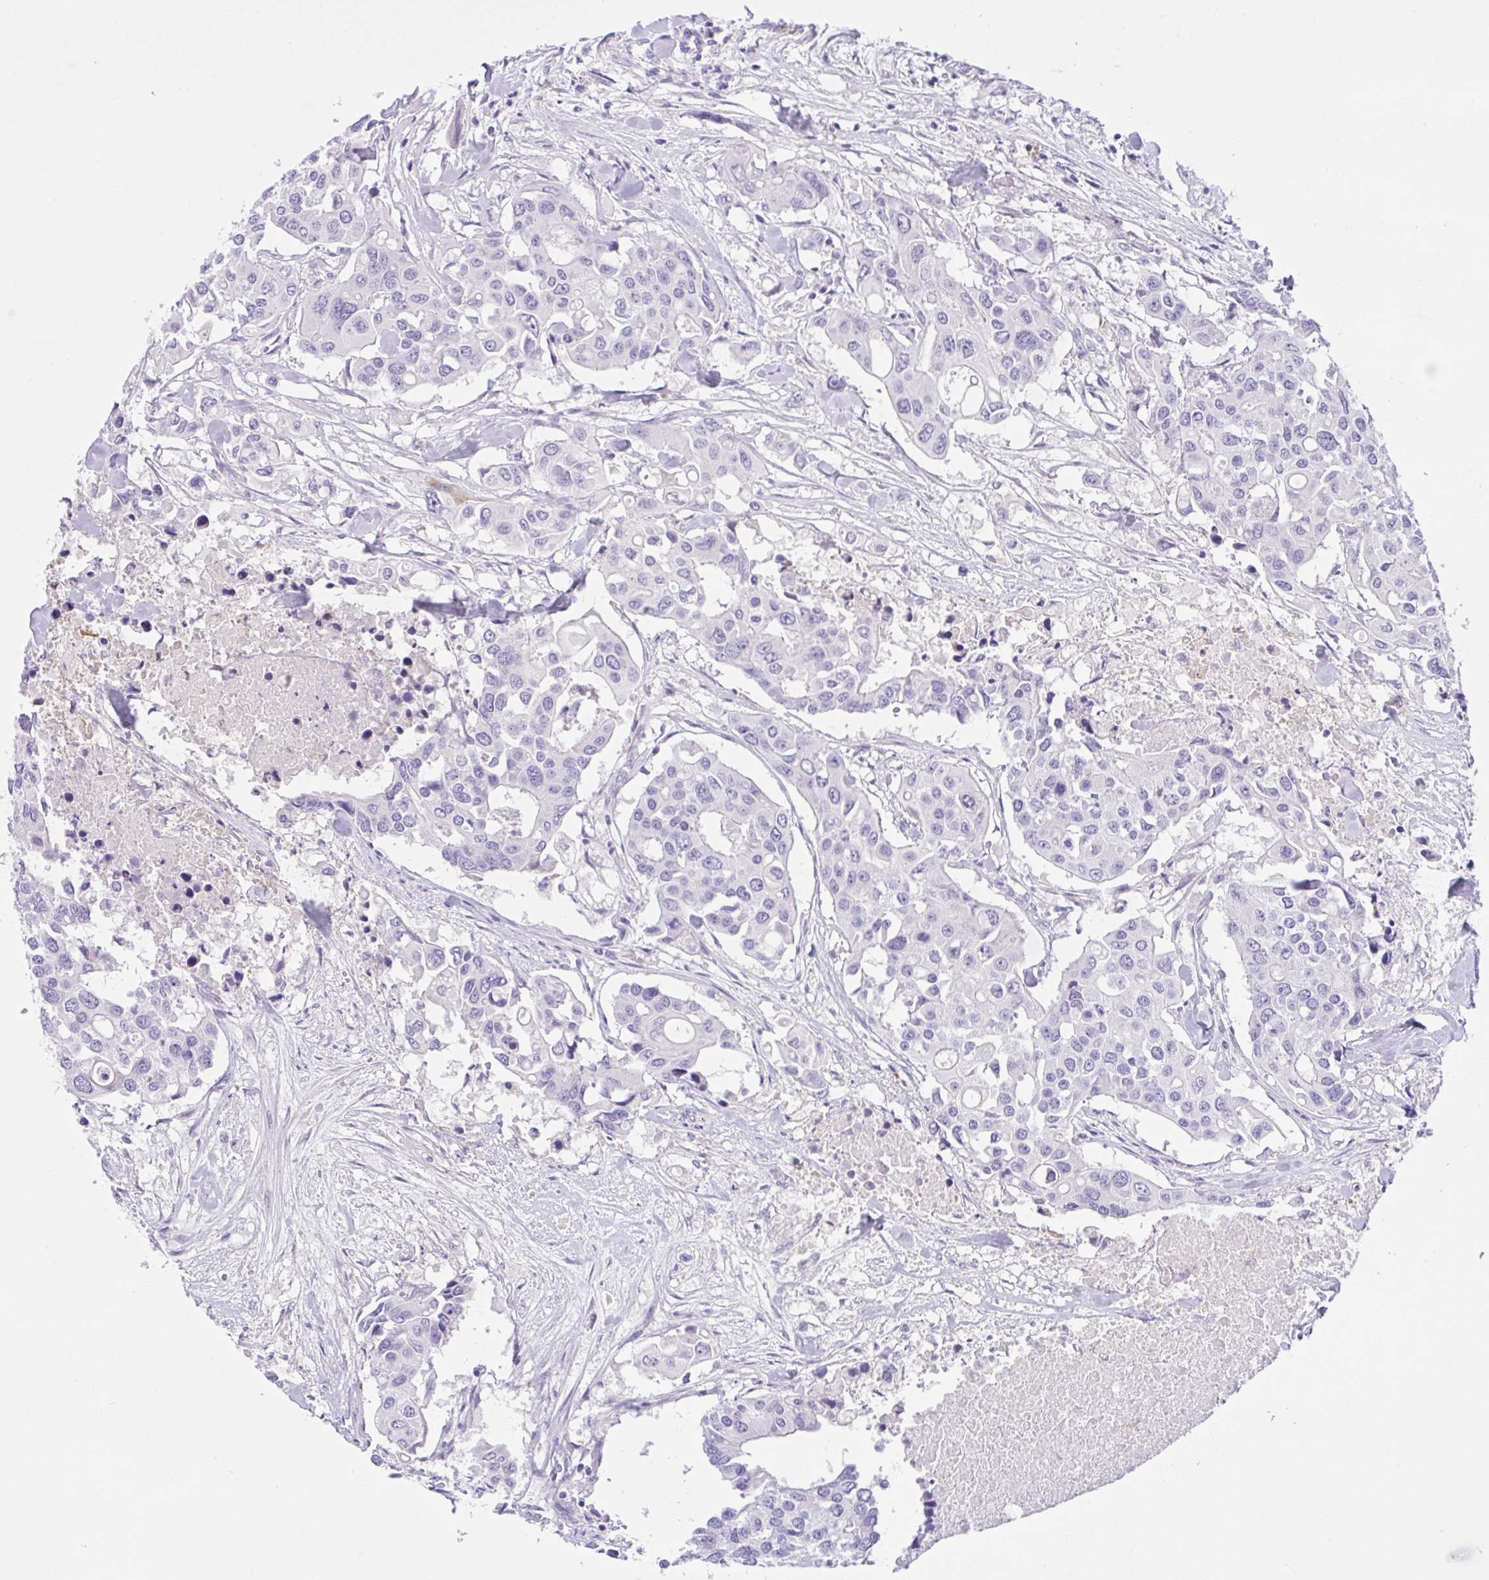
{"staining": {"intensity": "negative", "quantity": "none", "location": "none"}, "tissue": "colorectal cancer", "cell_type": "Tumor cells", "image_type": "cancer", "snomed": [{"axis": "morphology", "description": "Adenocarcinoma, NOS"}, {"axis": "topography", "description": "Colon"}], "caption": "Immunohistochemistry (IHC) micrograph of neoplastic tissue: human colorectal cancer (adenocarcinoma) stained with DAB (3,3'-diaminobenzidine) displays no significant protein positivity in tumor cells.", "gene": "NCF1", "patient": {"sex": "male", "age": 77}}